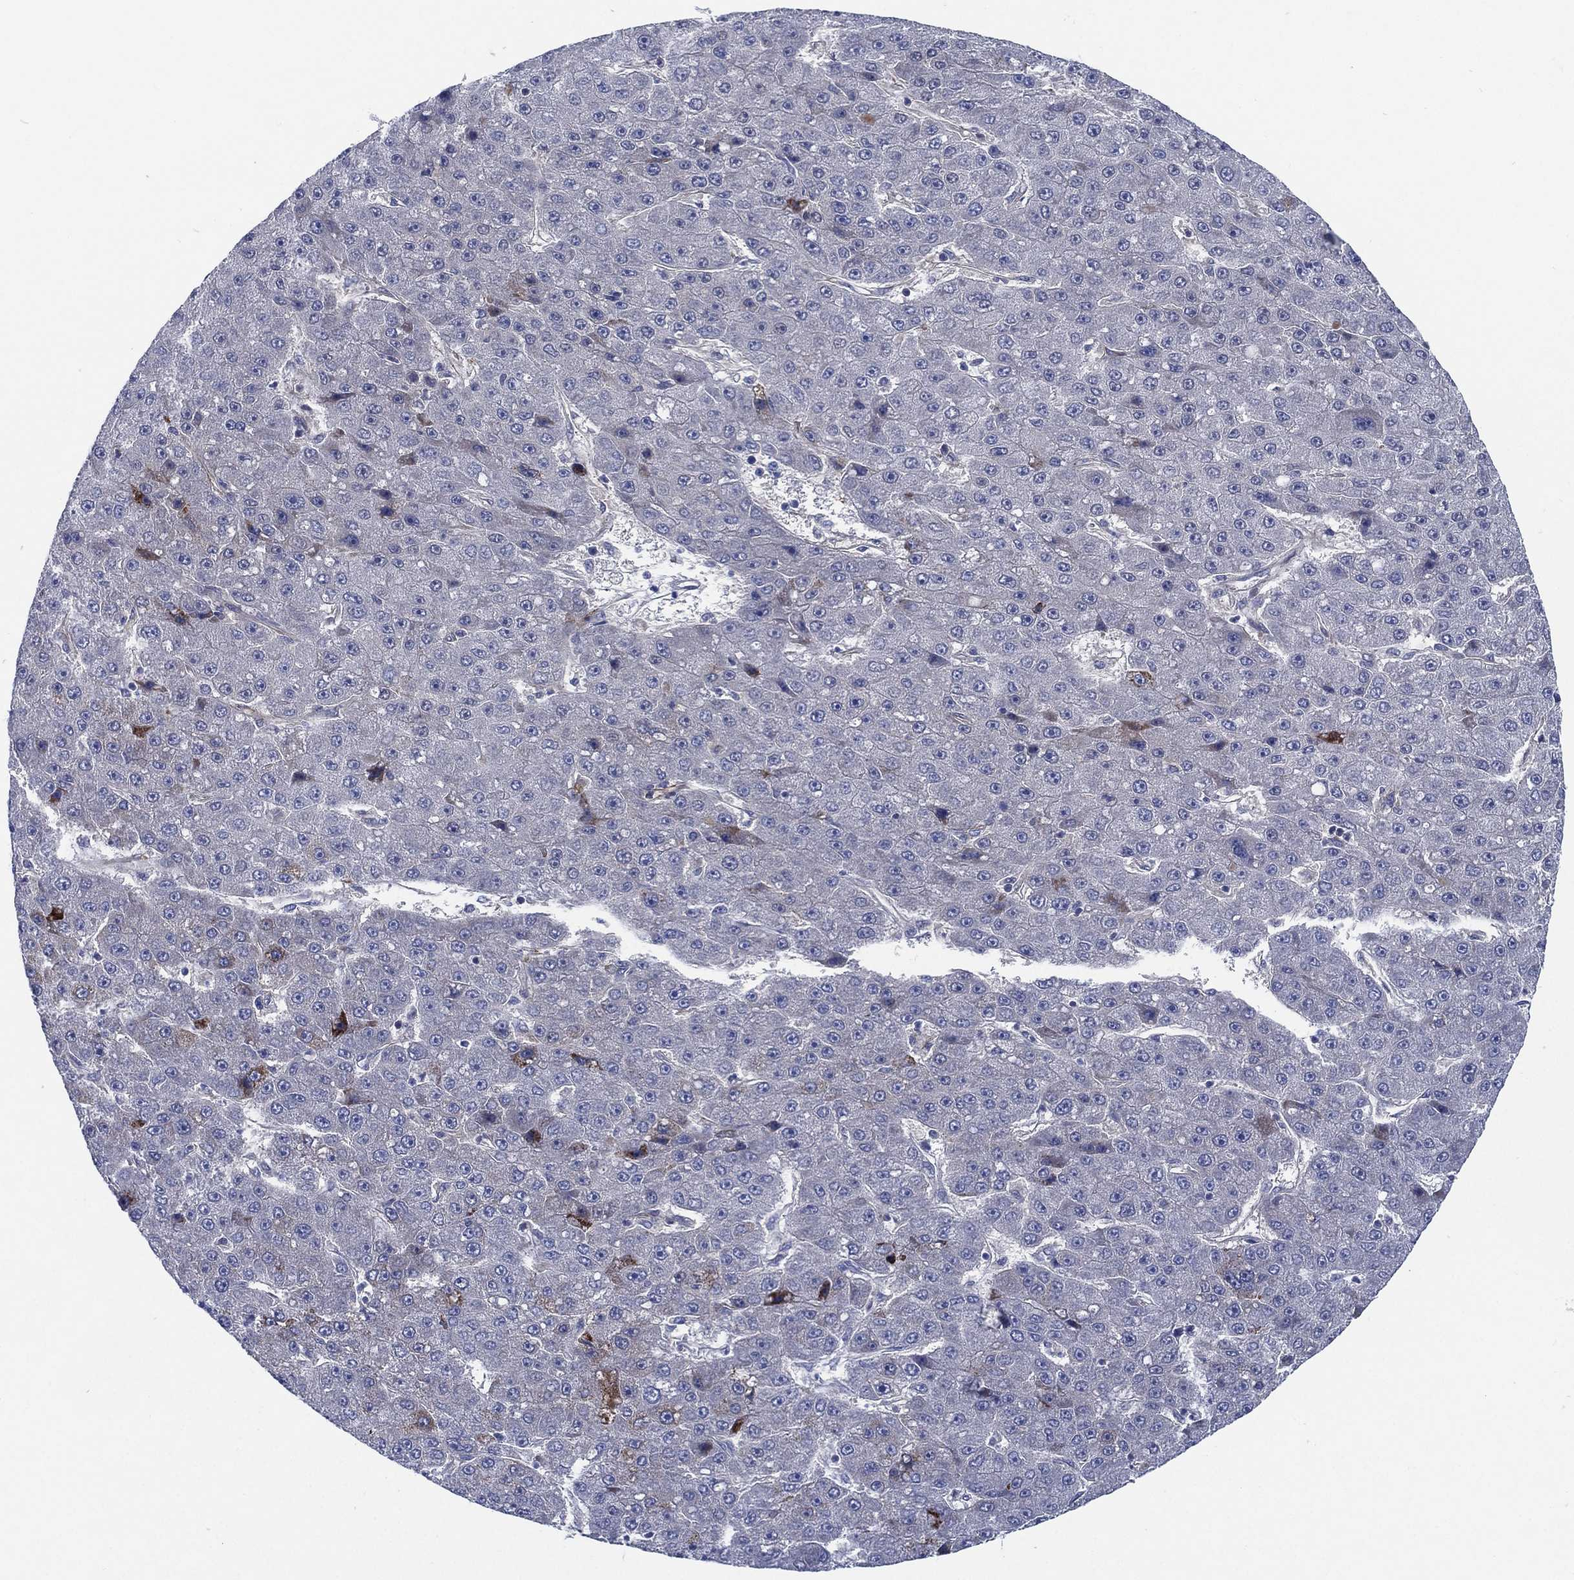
{"staining": {"intensity": "moderate", "quantity": "<25%", "location": "cytoplasmic/membranous"}, "tissue": "liver cancer", "cell_type": "Tumor cells", "image_type": "cancer", "snomed": [{"axis": "morphology", "description": "Carcinoma, Hepatocellular, NOS"}, {"axis": "topography", "description": "Liver"}], "caption": "Immunohistochemistry (IHC) staining of hepatocellular carcinoma (liver), which shows low levels of moderate cytoplasmic/membranous expression in about <25% of tumor cells indicating moderate cytoplasmic/membranous protein positivity. The staining was performed using DAB (3,3'-diaminobenzidine) (brown) for protein detection and nuclei were counterstained in hematoxylin (blue).", "gene": "C5orf46", "patient": {"sex": "male", "age": 67}}